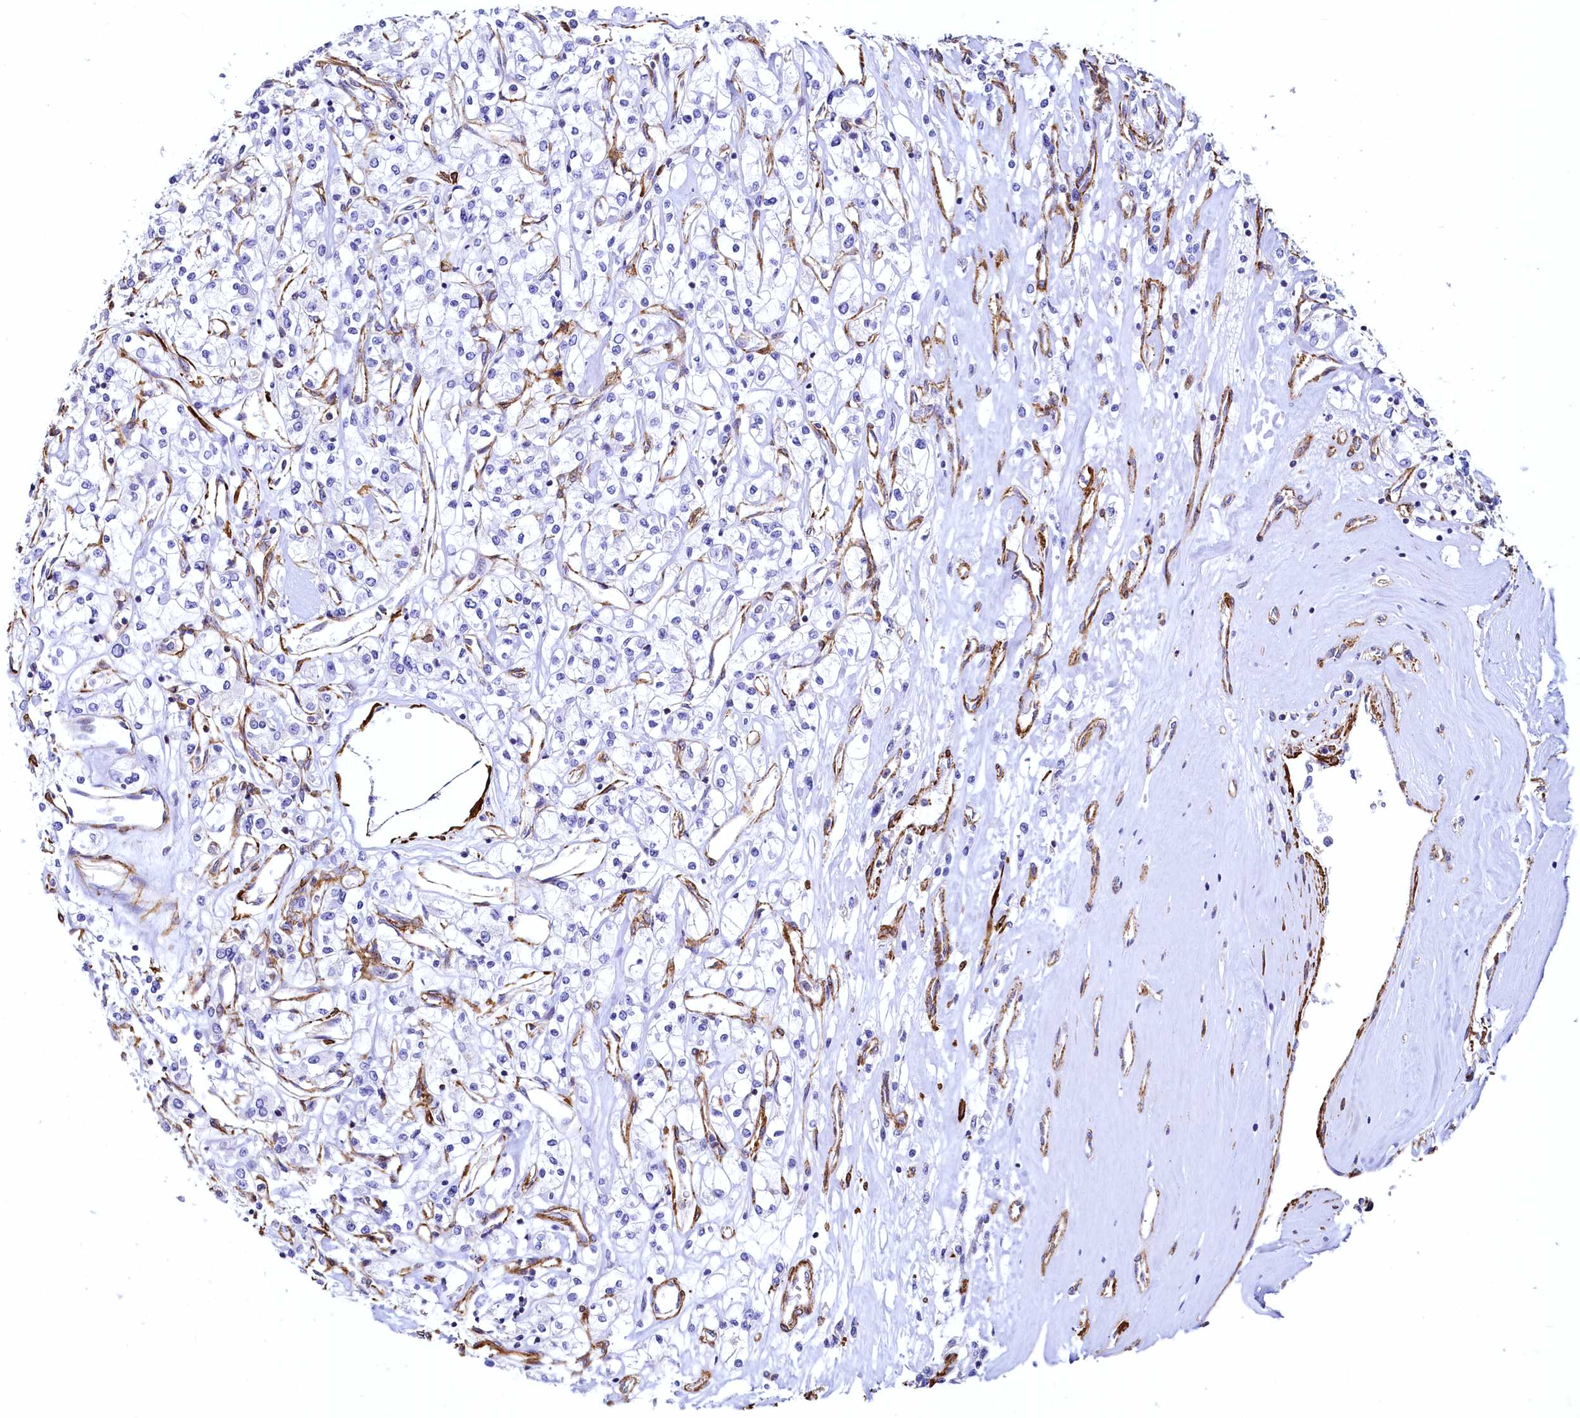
{"staining": {"intensity": "negative", "quantity": "none", "location": "none"}, "tissue": "renal cancer", "cell_type": "Tumor cells", "image_type": "cancer", "snomed": [{"axis": "morphology", "description": "Adenocarcinoma, NOS"}, {"axis": "topography", "description": "Kidney"}], "caption": "Renal cancer was stained to show a protein in brown. There is no significant staining in tumor cells.", "gene": "THBS1", "patient": {"sex": "female", "age": 59}}